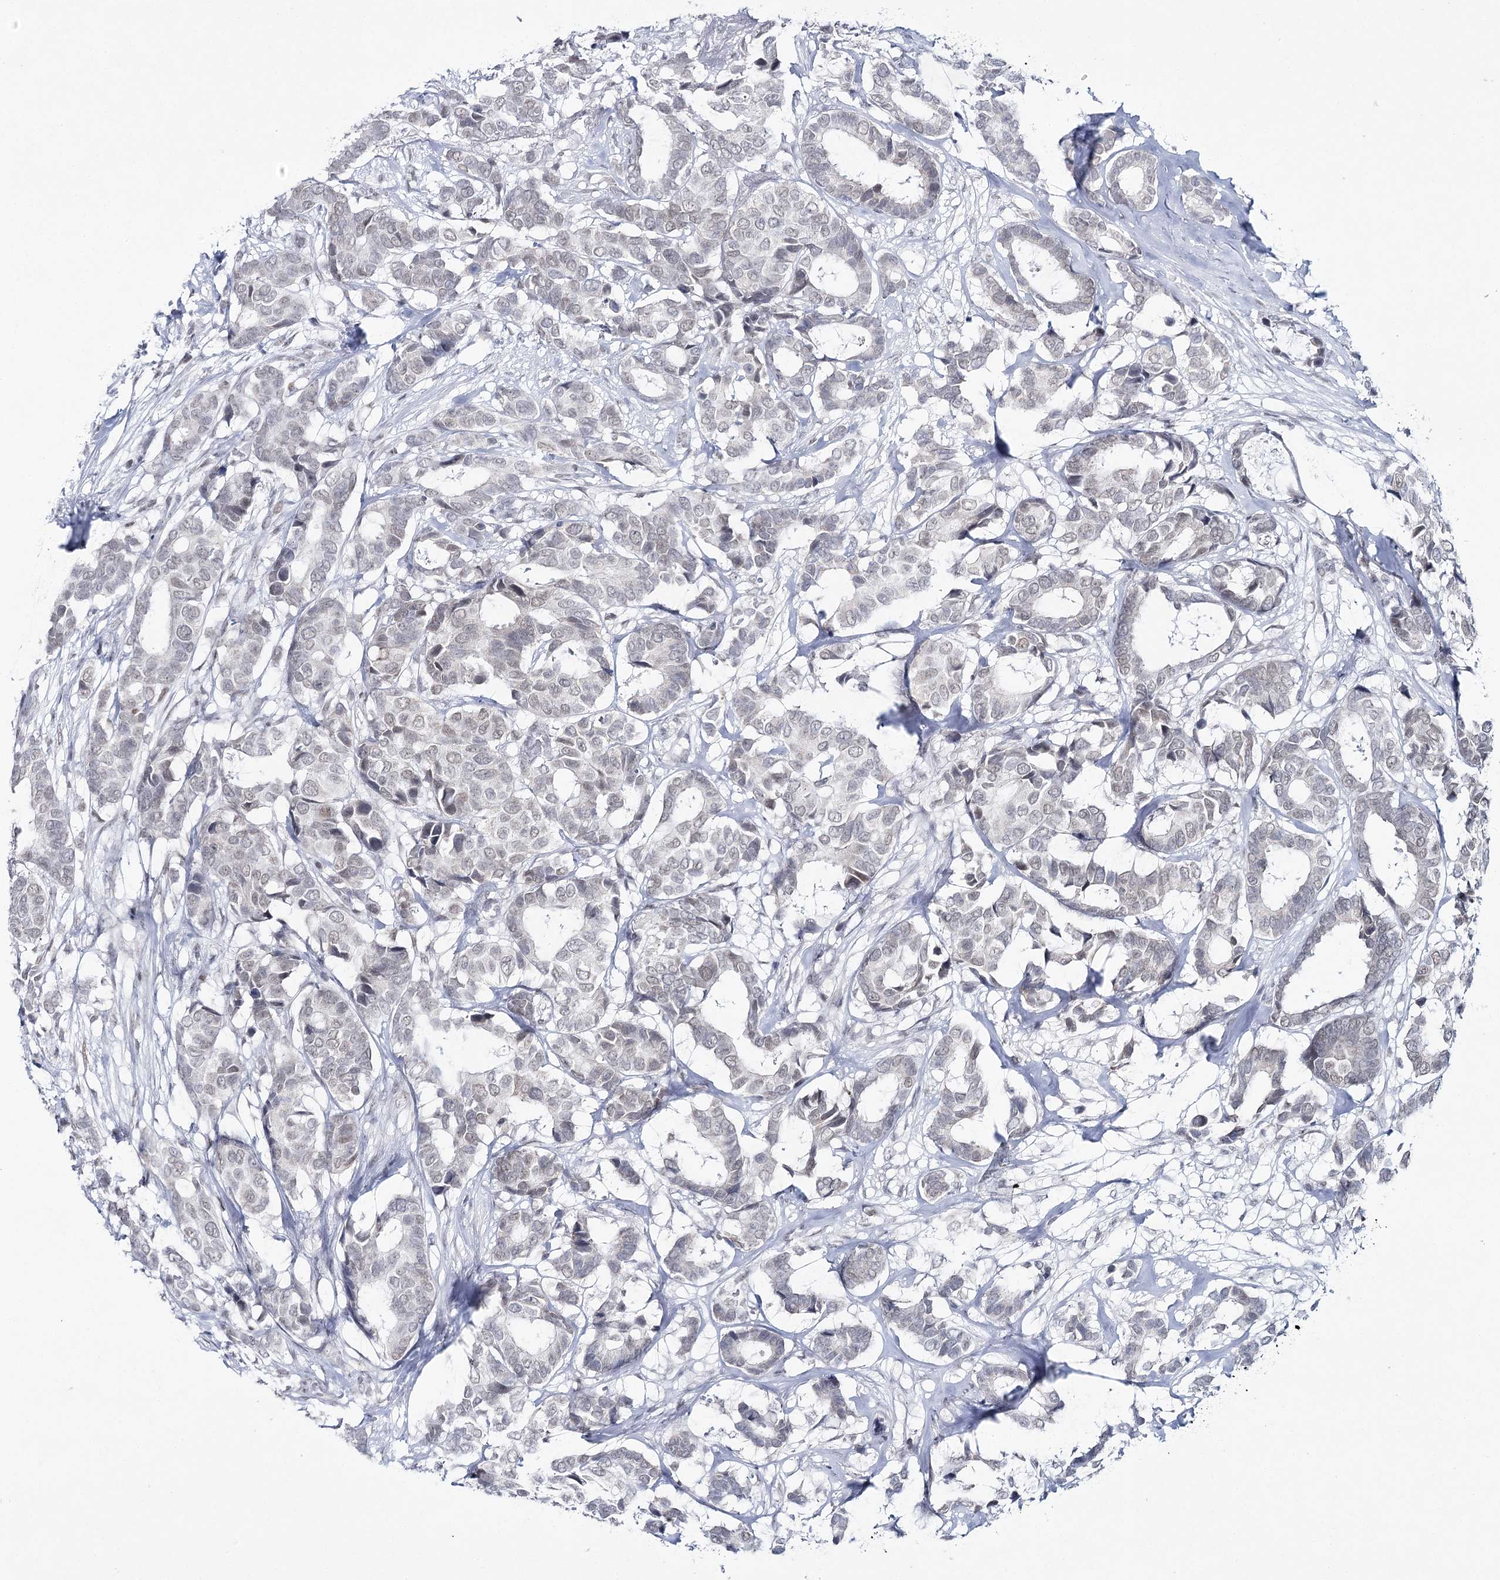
{"staining": {"intensity": "weak", "quantity": ">75%", "location": "nuclear"}, "tissue": "breast cancer", "cell_type": "Tumor cells", "image_type": "cancer", "snomed": [{"axis": "morphology", "description": "Duct carcinoma"}, {"axis": "topography", "description": "Breast"}], "caption": "An immunohistochemistry photomicrograph of tumor tissue is shown. Protein staining in brown shows weak nuclear positivity in breast intraductal carcinoma within tumor cells. (DAB (3,3'-diaminobenzidine) IHC, brown staining for protein, blue staining for nuclei).", "gene": "ZC3H8", "patient": {"sex": "female", "age": 87}}